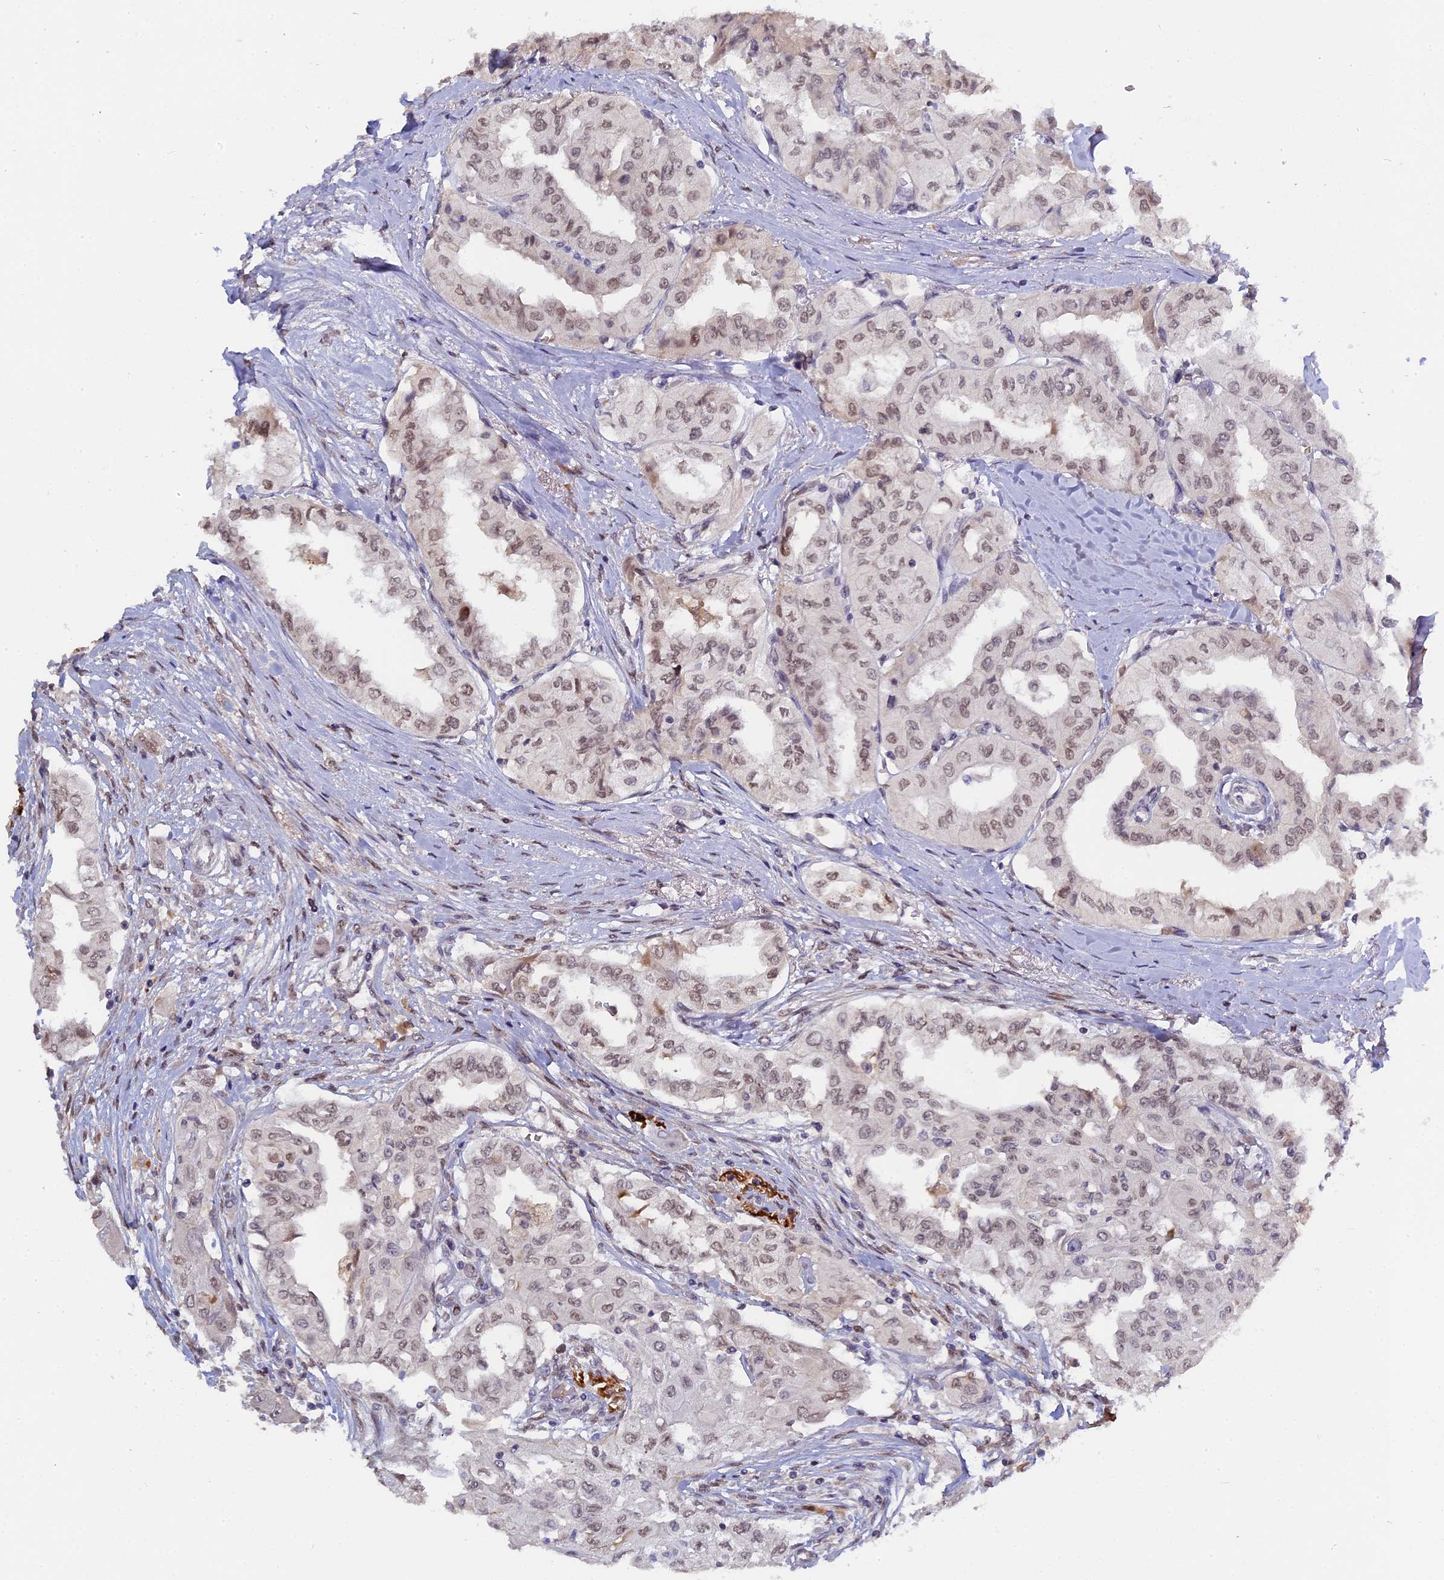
{"staining": {"intensity": "weak", "quantity": ">75%", "location": "nuclear"}, "tissue": "thyroid cancer", "cell_type": "Tumor cells", "image_type": "cancer", "snomed": [{"axis": "morphology", "description": "Papillary adenocarcinoma, NOS"}, {"axis": "topography", "description": "Thyroid gland"}], "caption": "High-power microscopy captured an immunohistochemistry photomicrograph of thyroid papillary adenocarcinoma, revealing weak nuclear staining in approximately >75% of tumor cells.", "gene": "PYGO1", "patient": {"sex": "female", "age": 59}}